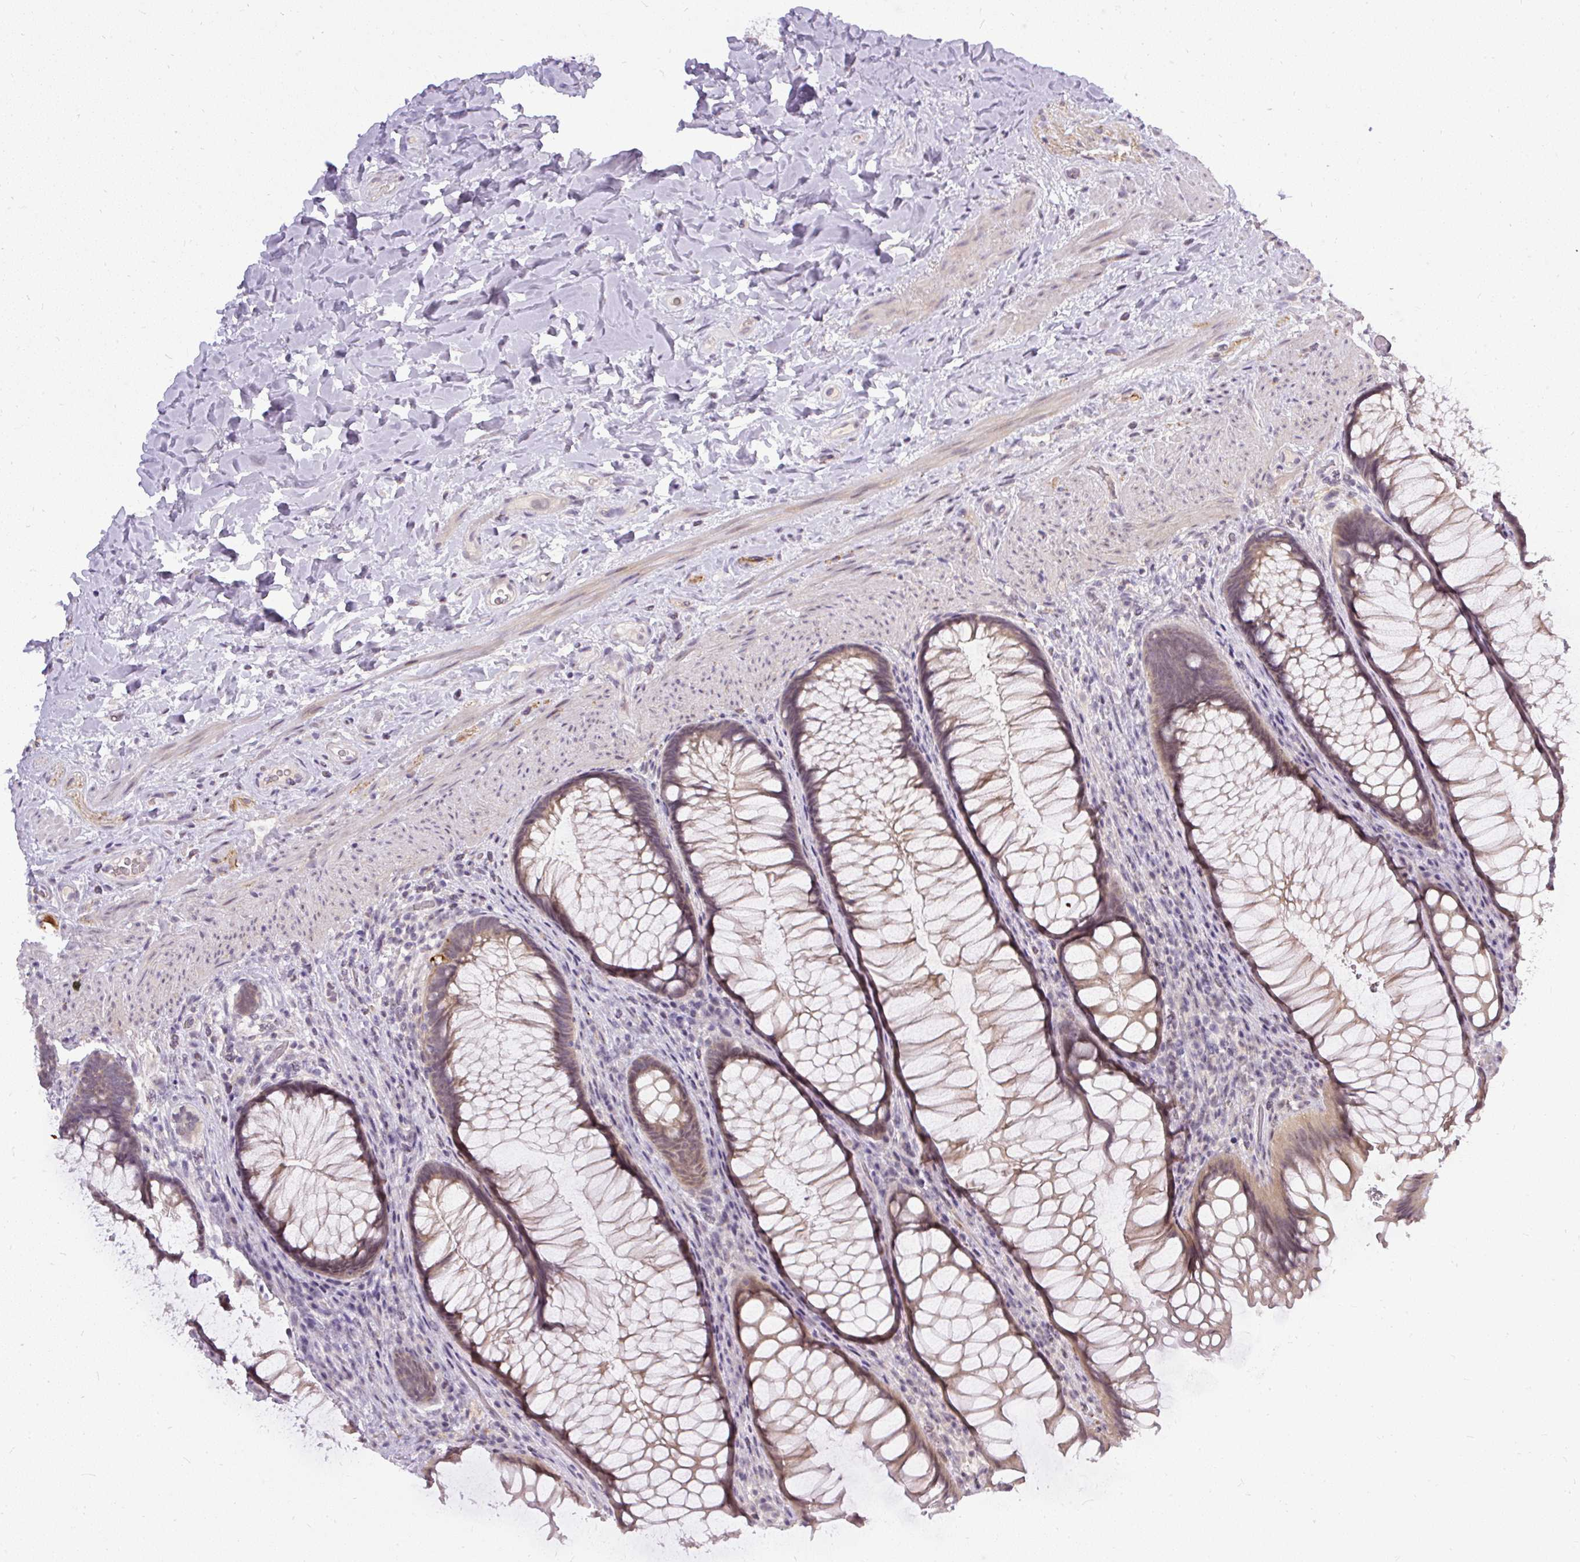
{"staining": {"intensity": "weak", "quantity": ">75%", "location": "cytoplasmic/membranous"}, "tissue": "rectum", "cell_type": "Glandular cells", "image_type": "normal", "snomed": [{"axis": "morphology", "description": "Normal tissue, NOS"}, {"axis": "topography", "description": "Rectum"}], "caption": "Glandular cells reveal low levels of weak cytoplasmic/membranous staining in about >75% of cells in benign rectum.", "gene": "FAM117B", "patient": {"sex": "male", "age": 53}}